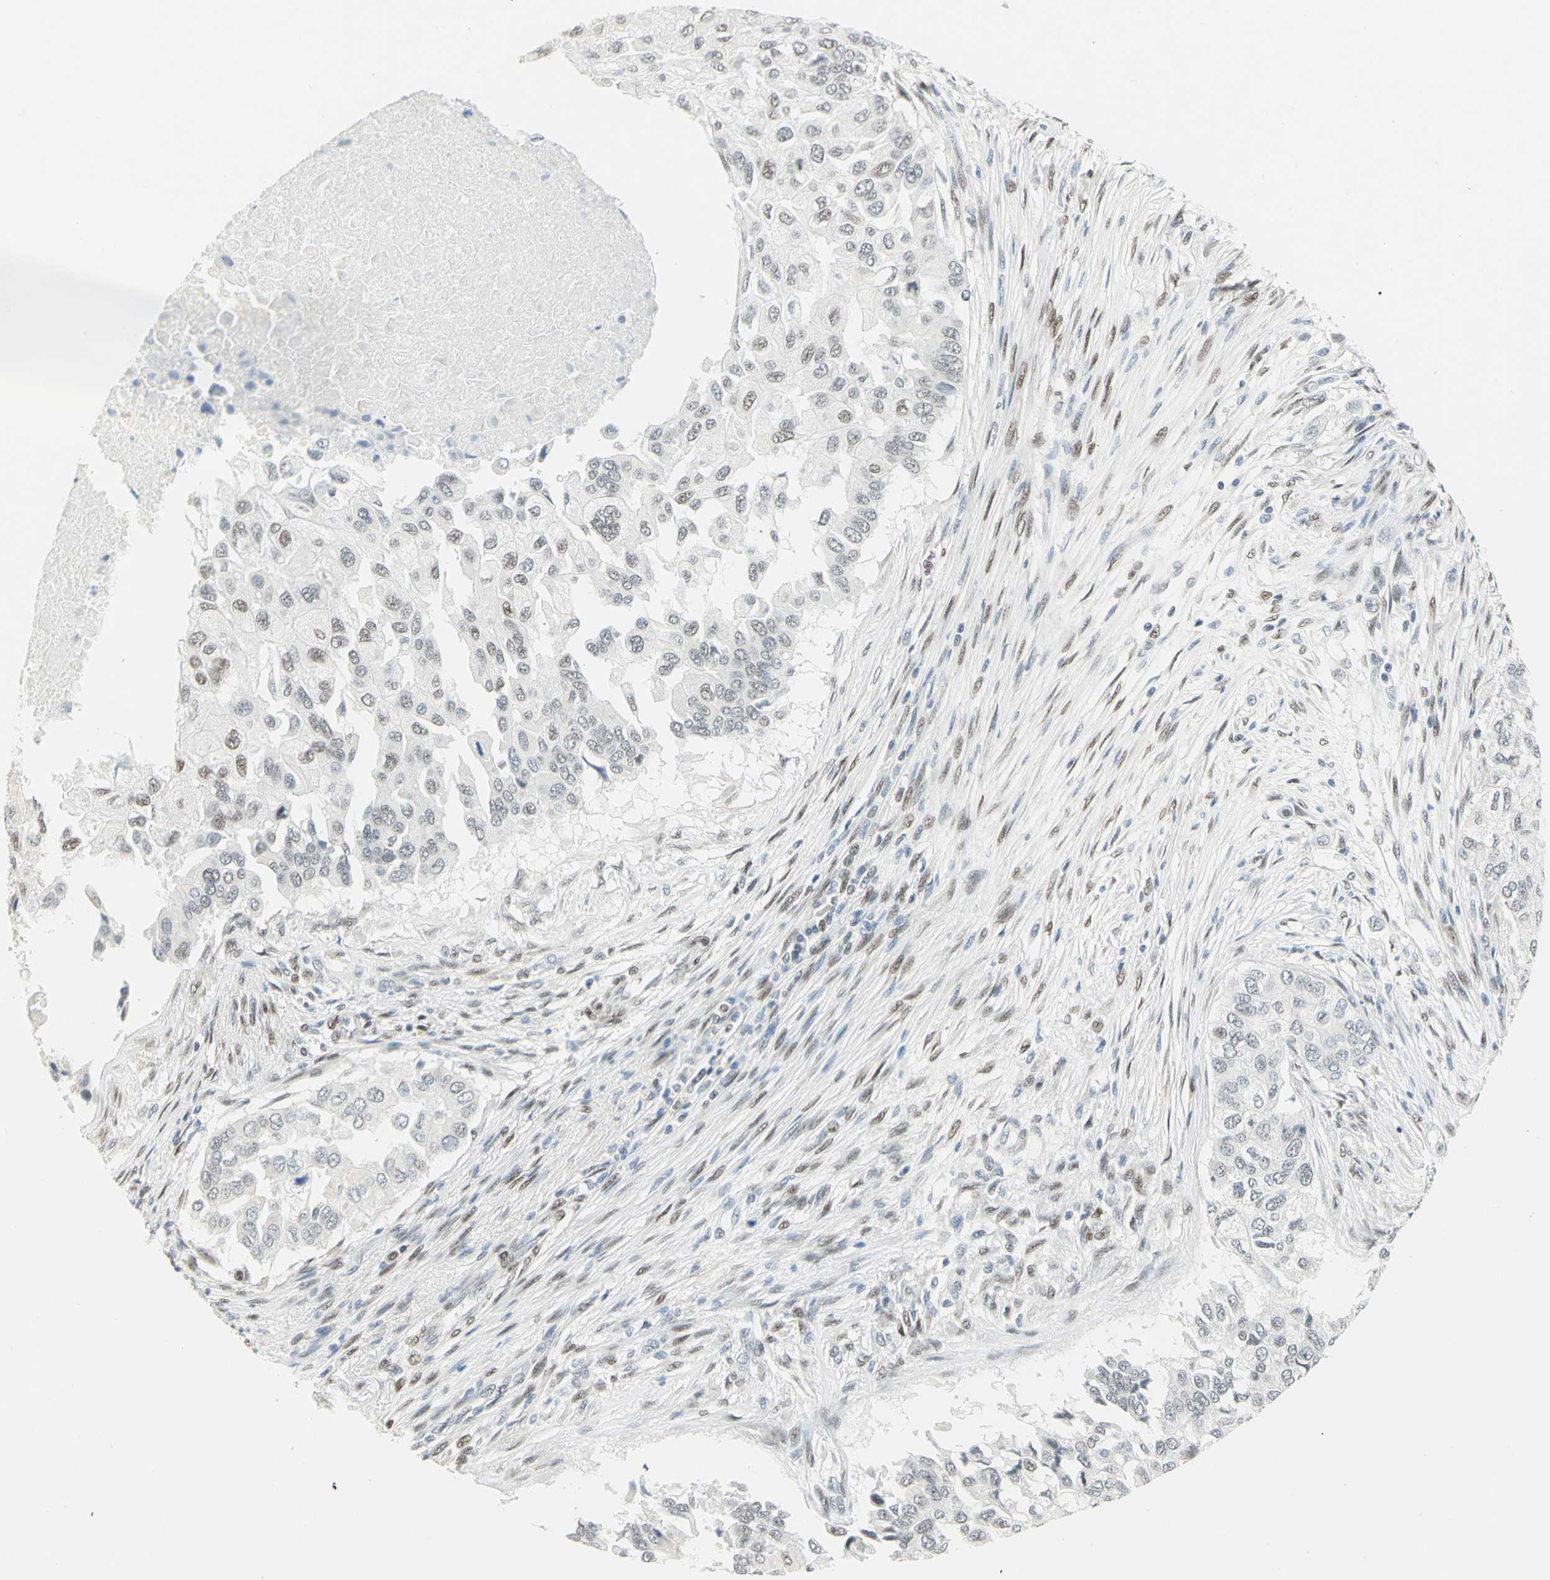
{"staining": {"intensity": "weak", "quantity": "25%-75%", "location": "nuclear"}, "tissue": "breast cancer", "cell_type": "Tumor cells", "image_type": "cancer", "snomed": [{"axis": "morphology", "description": "Normal tissue, NOS"}, {"axis": "morphology", "description": "Duct carcinoma"}, {"axis": "topography", "description": "Breast"}], "caption": "The histopathology image exhibits staining of breast infiltrating ductal carcinoma, revealing weak nuclear protein staining (brown color) within tumor cells.", "gene": "MEIS2", "patient": {"sex": "female", "age": 49}}